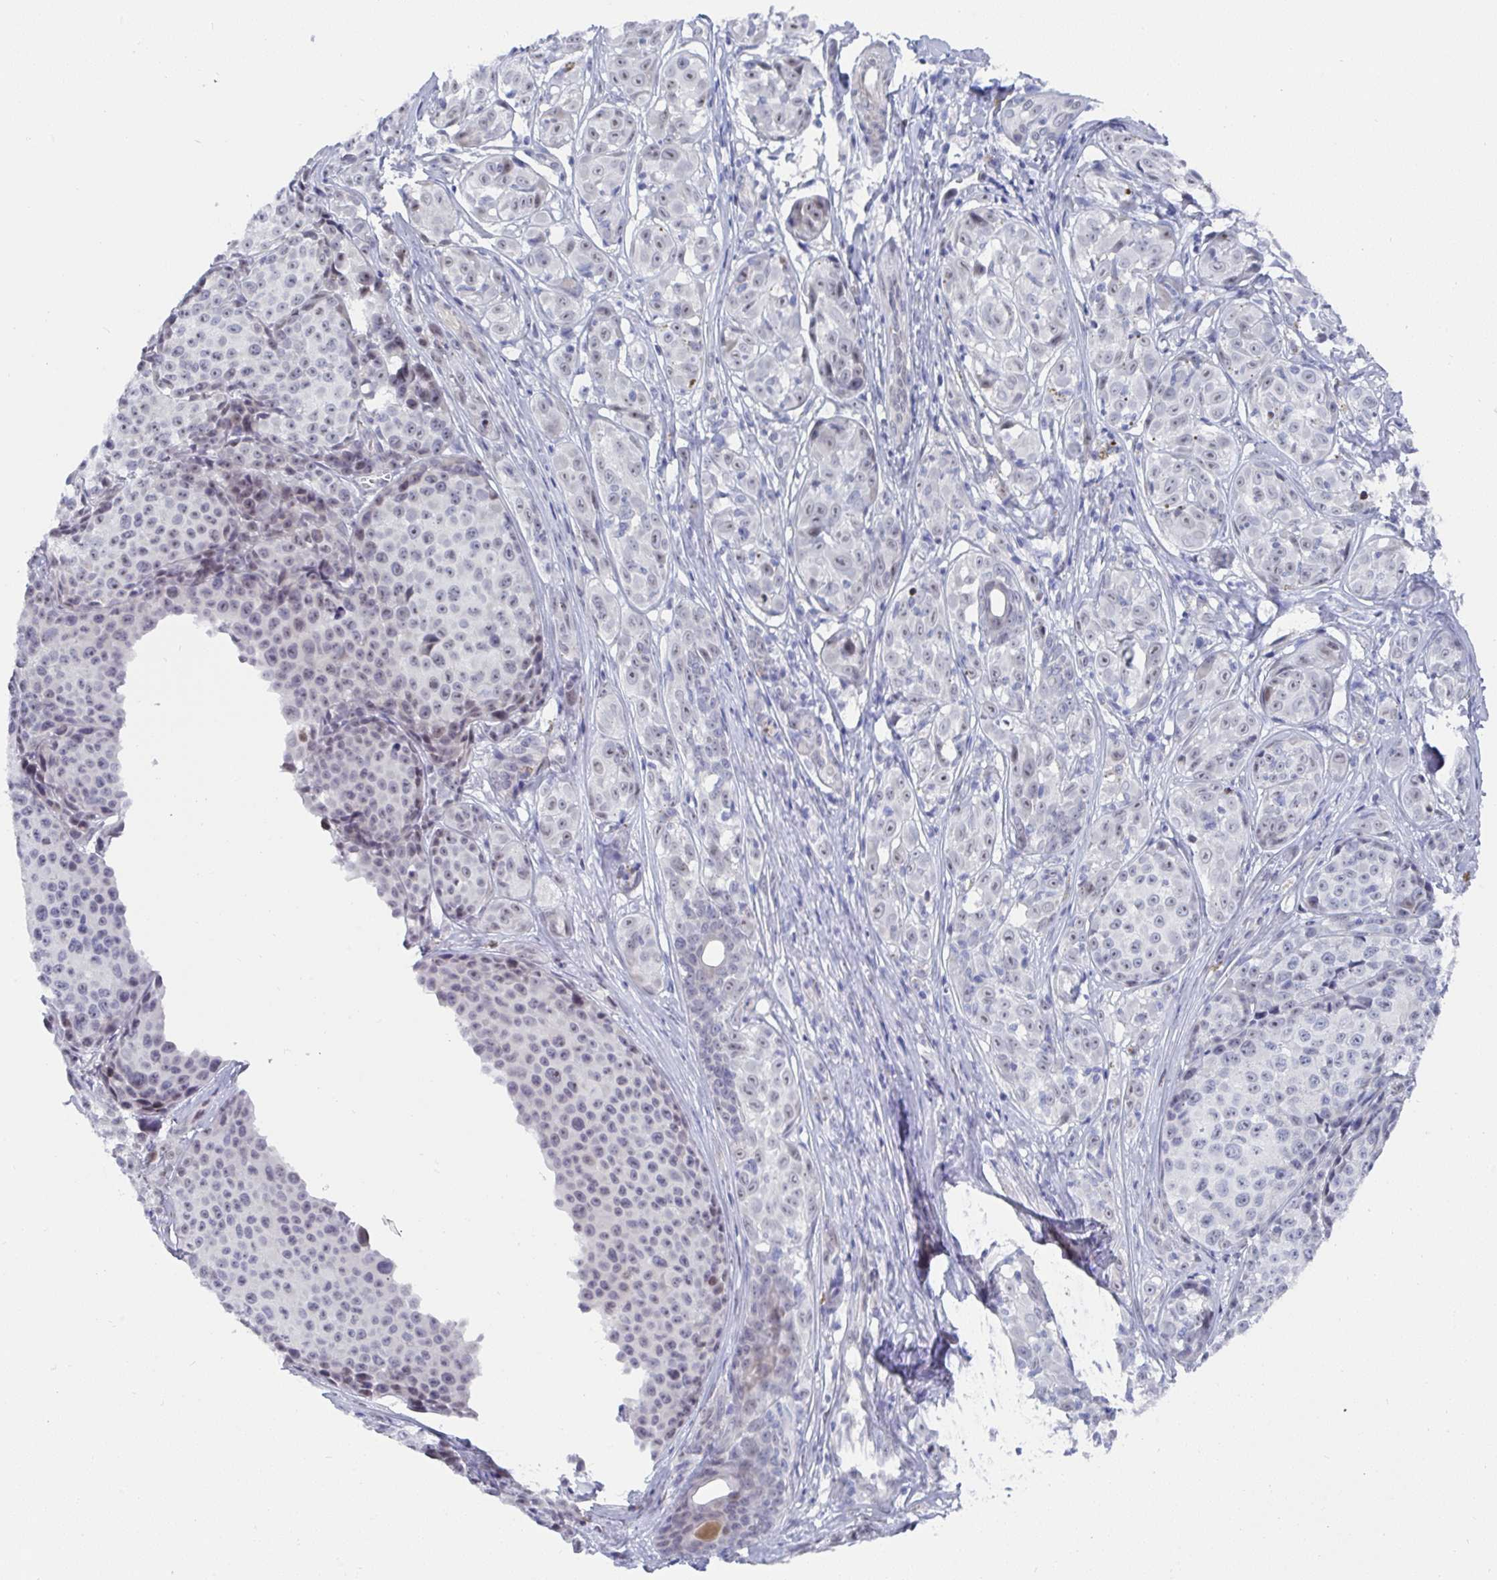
{"staining": {"intensity": "weak", "quantity": "<25%", "location": "nuclear"}, "tissue": "melanoma", "cell_type": "Tumor cells", "image_type": "cancer", "snomed": [{"axis": "morphology", "description": "Malignant melanoma, NOS"}, {"axis": "topography", "description": "Skin"}], "caption": "The photomicrograph exhibits no staining of tumor cells in malignant melanoma. Brightfield microscopy of immunohistochemistry (IHC) stained with DAB (3,3'-diaminobenzidine) (brown) and hematoxylin (blue), captured at high magnification.", "gene": "MFSD4A", "patient": {"sex": "female", "age": 35}}